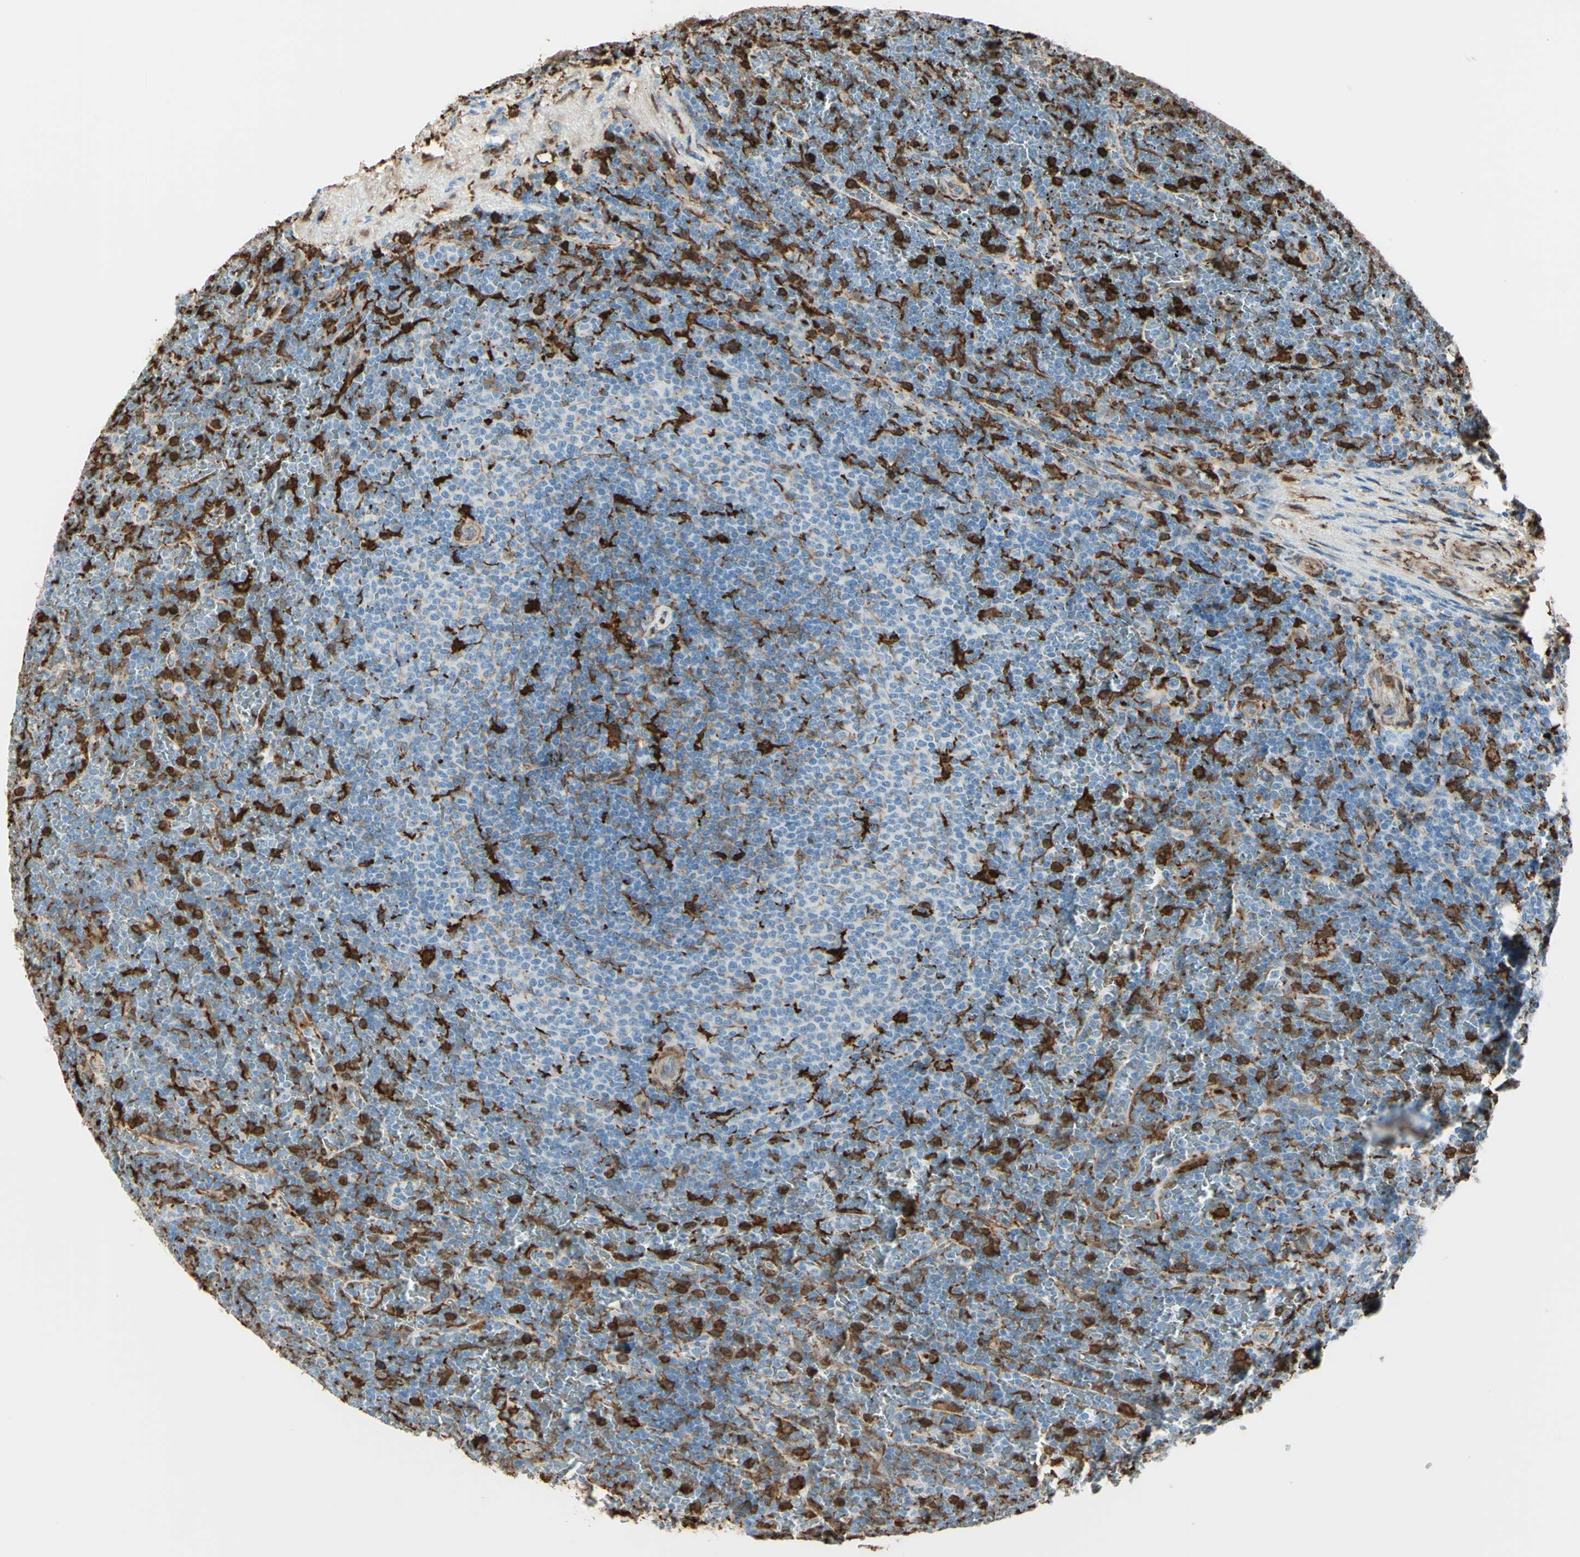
{"staining": {"intensity": "negative", "quantity": "none", "location": "none"}, "tissue": "lymphoma", "cell_type": "Tumor cells", "image_type": "cancer", "snomed": [{"axis": "morphology", "description": "Malignant lymphoma, non-Hodgkin's type, Low grade"}, {"axis": "topography", "description": "Spleen"}], "caption": "This is a image of immunohistochemistry (IHC) staining of lymphoma, which shows no positivity in tumor cells.", "gene": "GSN", "patient": {"sex": "female", "age": 77}}